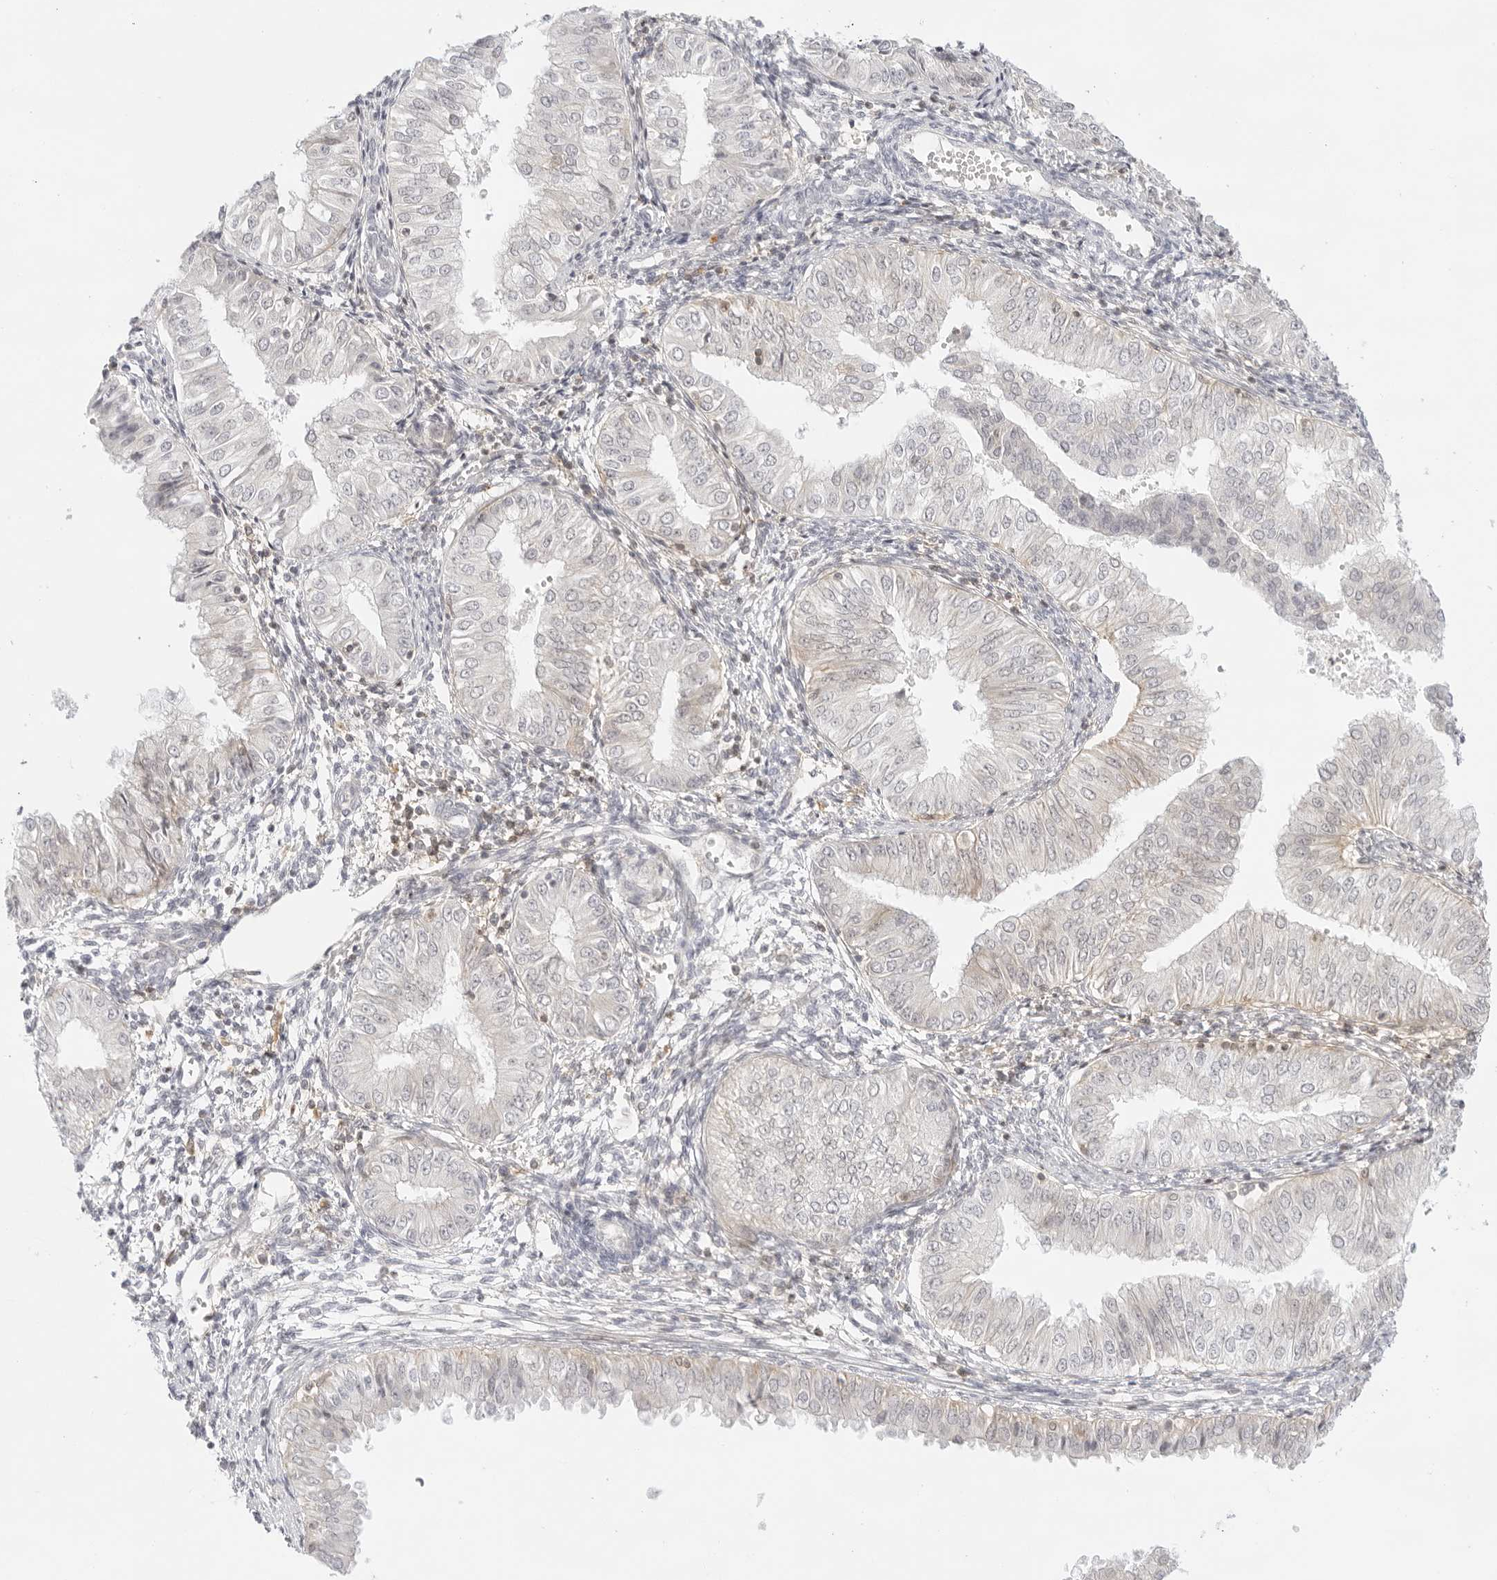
{"staining": {"intensity": "negative", "quantity": "none", "location": "none"}, "tissue": "endometrial cancer", "cell_type": "Tumor cells", "image_type": "cancer", "snomed": [{"axis": "morphology", "description": "Normal tissue, NOS"}, {"axis": "morphology", "description": "Adenocarcinoma, NOS"}, {"axis": "topography", "description": "Endometrium"}], "caption": "Image shows no significant protein expression in tumor cells of adenocarcinoma (endometrial). (Stains: DAB (3,3'-diaminobenzidine) immunohistochemistry (IHC) with hematoxylin counter stain, Microscopy: brightfield microscopy at high magnification).", "gene": "TNFRSF14", "patient": {"sex": "female", "age": 53}}